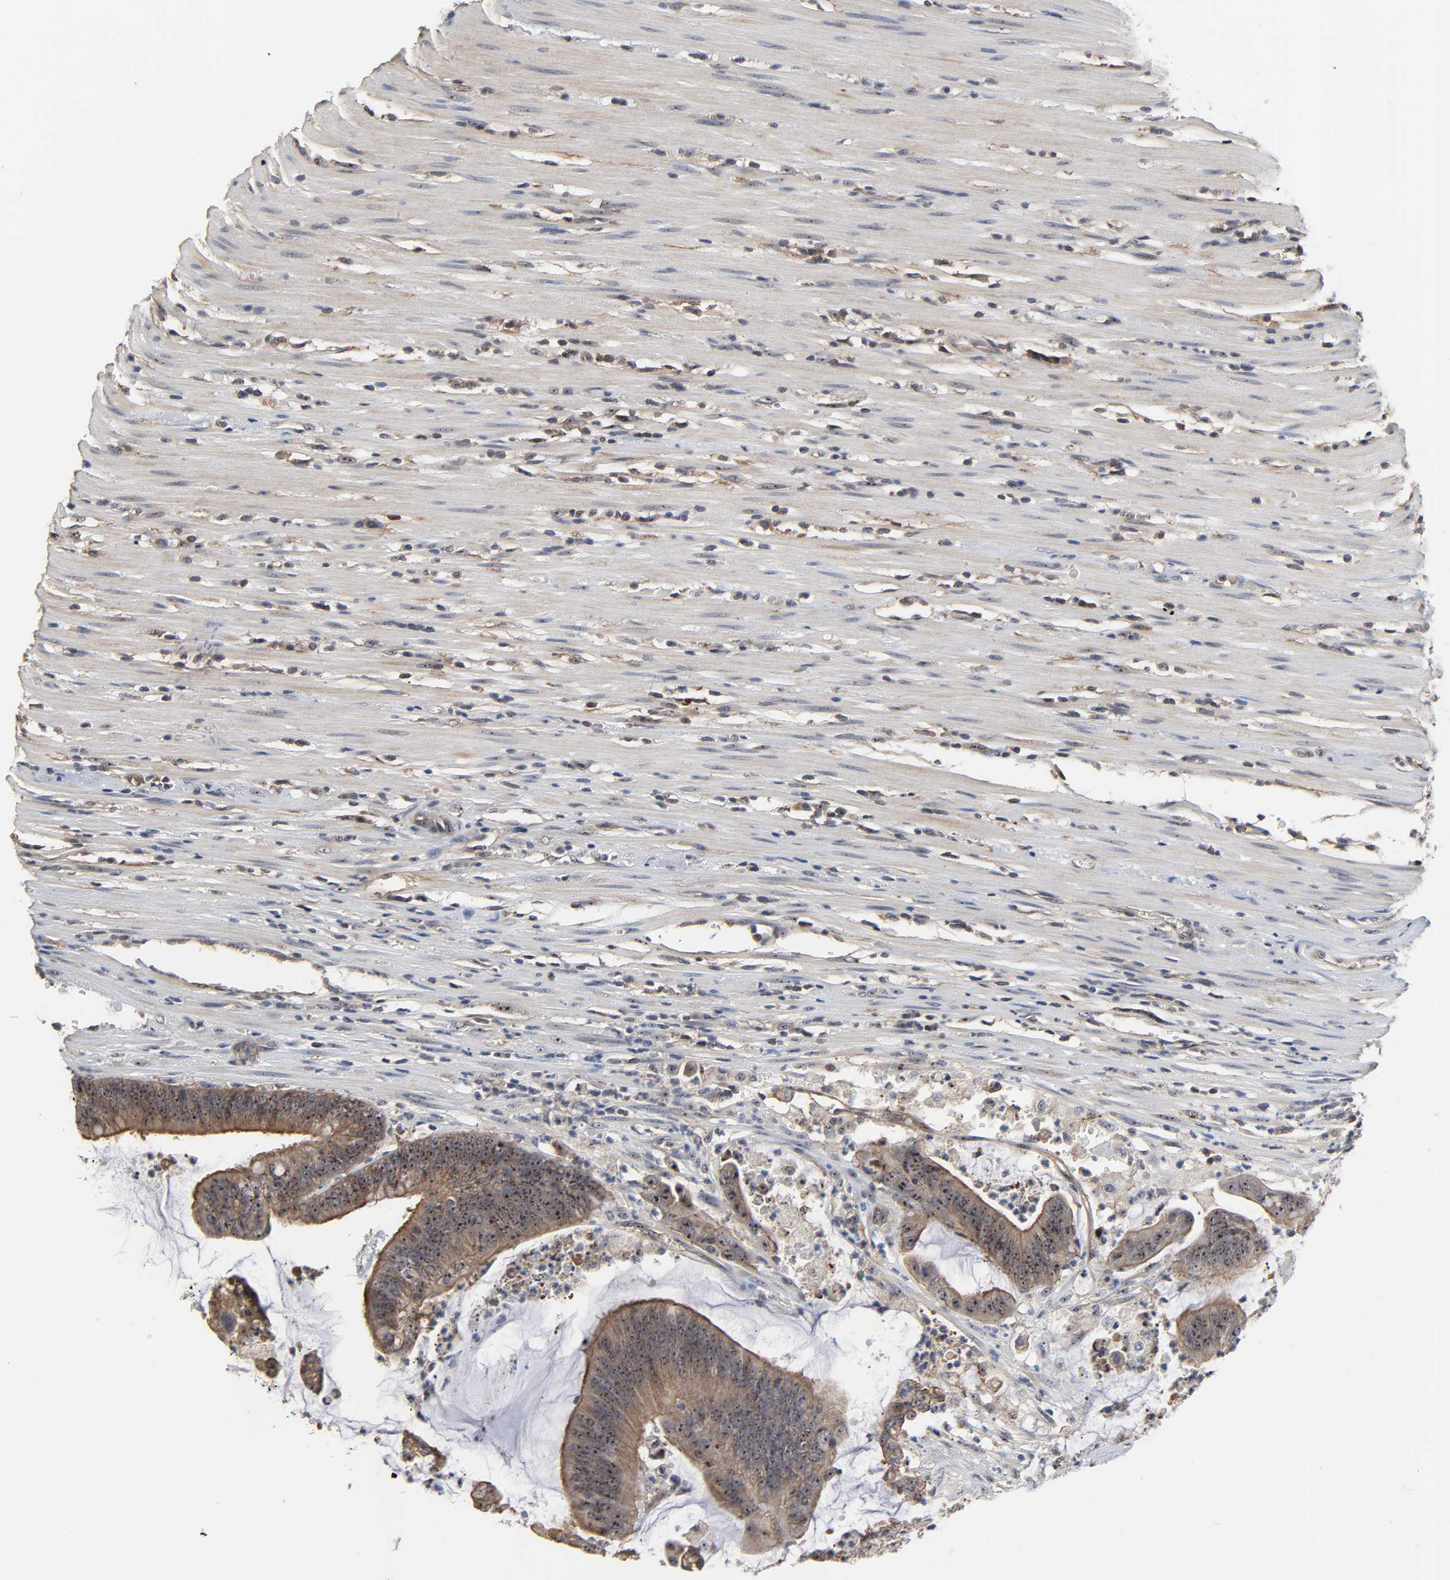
{"staining": {"intensity": "moderate", "quantity": ">75%", "location": "cytoplasmic/membranous,nuclear"}, "tissue": "colorectal cancer", "cell_type": "Tumor cells", "image_type": "cancer", "snomed": [{"axis": "morphology", "description": "Adenocarcinoma, NOS"}, {"axis": "topography", "description": "Rectum"}], "caption": "A medium amount of moderate cytoplasmic/membranous and nuclear staining is appreciated in approximately >75% of tumor cells in colorectal cancer (adenocarcinoma) tissue.", "gene": "DDX10", "patient": {"sex": "female", "age": 66}}